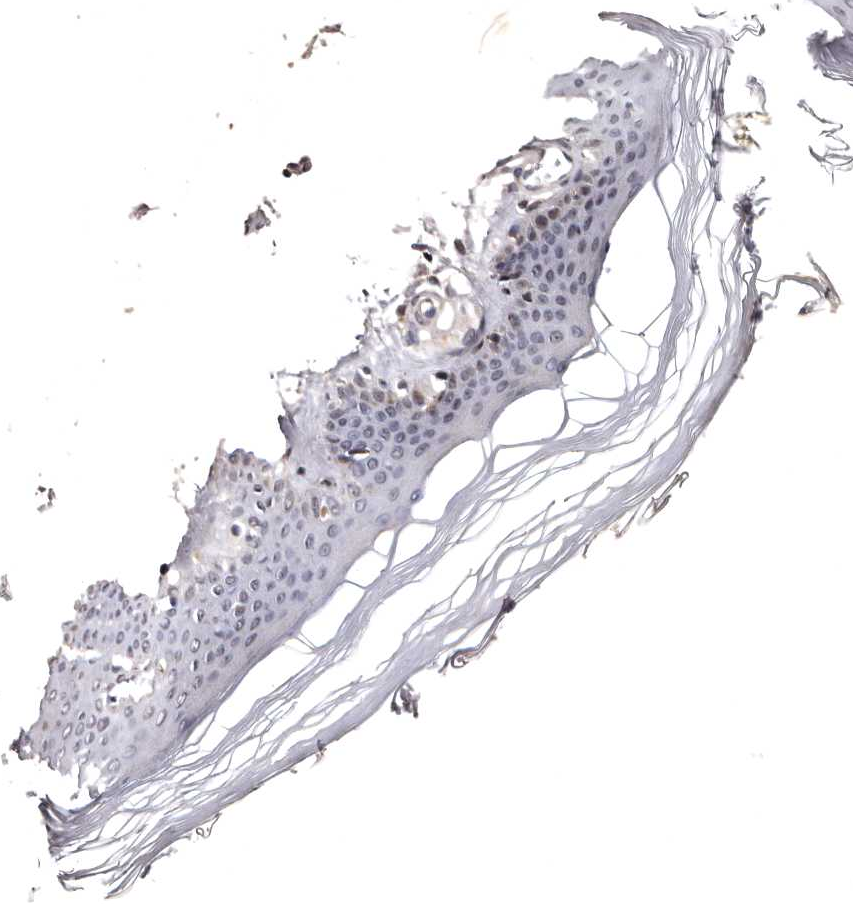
{"staining": {"intensity": "moderate", "quantity": "<25%", "location": "cytoplasmic/membranous,nuclear"}, "tissue": "skin", "cell_type": "Keratinocytes", "image_type": "normal", "snomed": [{"axis": "morphology", "description": "Normal tissue, NOS"}, {"axis": "topography", "description": "Skin"}], "caption": "A low amount of moderate cytoplasmic/membranous,nuclear staining is appreciated in approximately <25% of keratinocytes in normal skin. The protein of interest is stained brown, and the nuclei are stained in blue (DAB (3,3'-diaminobenzidine) IHC with brightfield microscopy, high magnification).", "gene": "FAM91A1", "patient": {"sex": "female", "age": 27}}